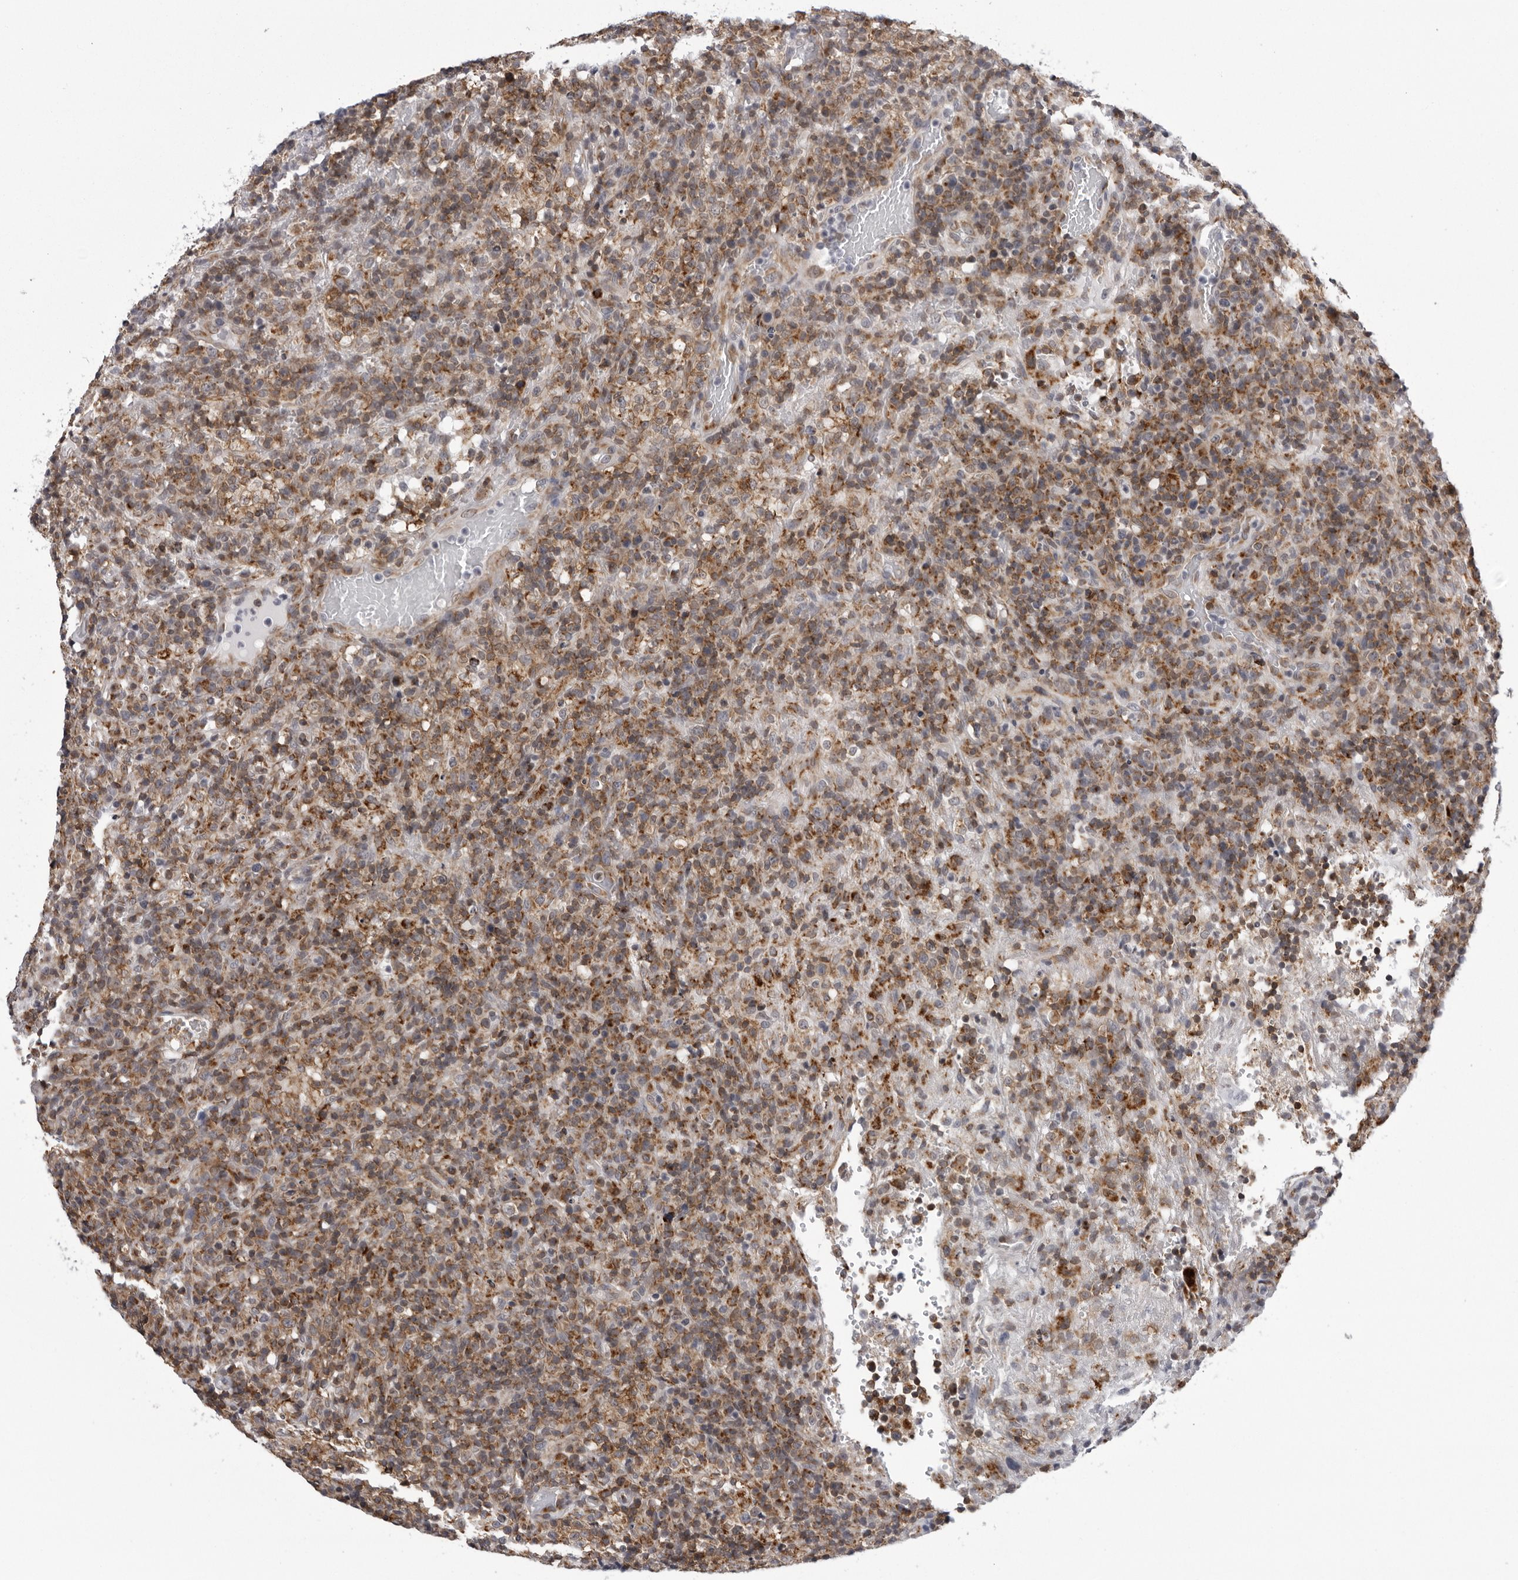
{"staining": {"intensity": "moderate", "quantity": ">75%", "location": "cytoplasmic/membranous"}, "tissue": "lymphoma", "cell_type": "Tumor cells", "image_type": "cancer", "snomed": [{"axis": "morphology", "description": "Malignant lymphoma, non-Hodgkin's type, High grade"}, {"axis": "topography", "description": "Lymph node"}], "caption": "Malignant lymphoma, non-Hodgkin's type (high-grade) stained for a protein (brown) reveals moderate cytoplasmic/membranous positive staining in about >75% of tumor cells.", "gene": "CPT2", "patient": {"sex": "female", "age": 76}}